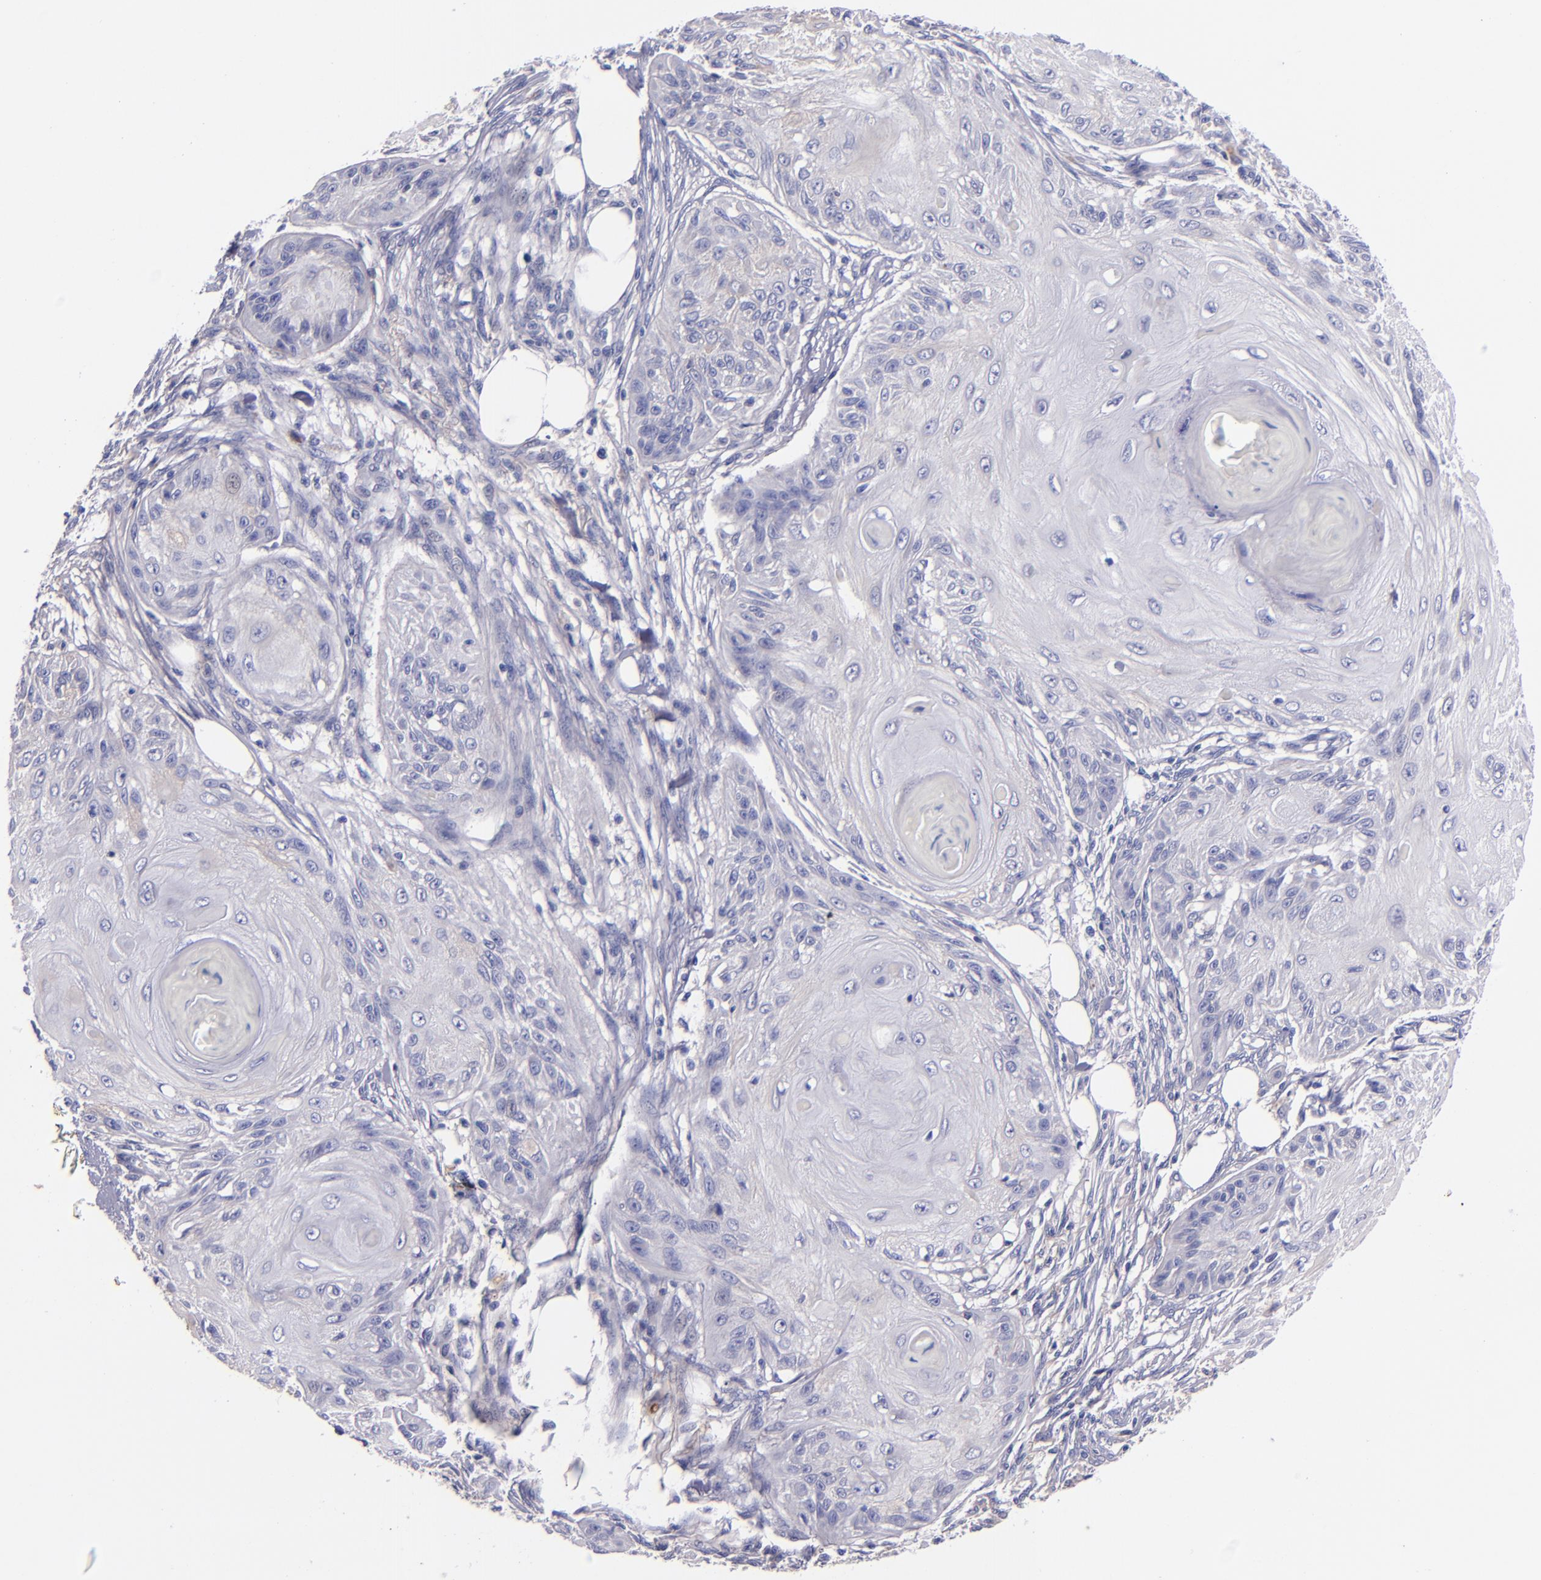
{"staining": {"intensity": "negative", "quantity": "none", "location": "none"}, "tissue": "skin cancer", "cell_type": "Tumor cells", "image_type": "cancer", "snomed": [{"axis": "morphology", "description": "Squamous cell carcinoma, NOS"}, {"axis": "topography", "description": "Skin"}], "caption": "This is an immunohistochemistry photomicrograph of skin cancer. There is no staining in tumor cells.", "gene": "KNG1", "patient": {"sex": "female", "age": 88}}